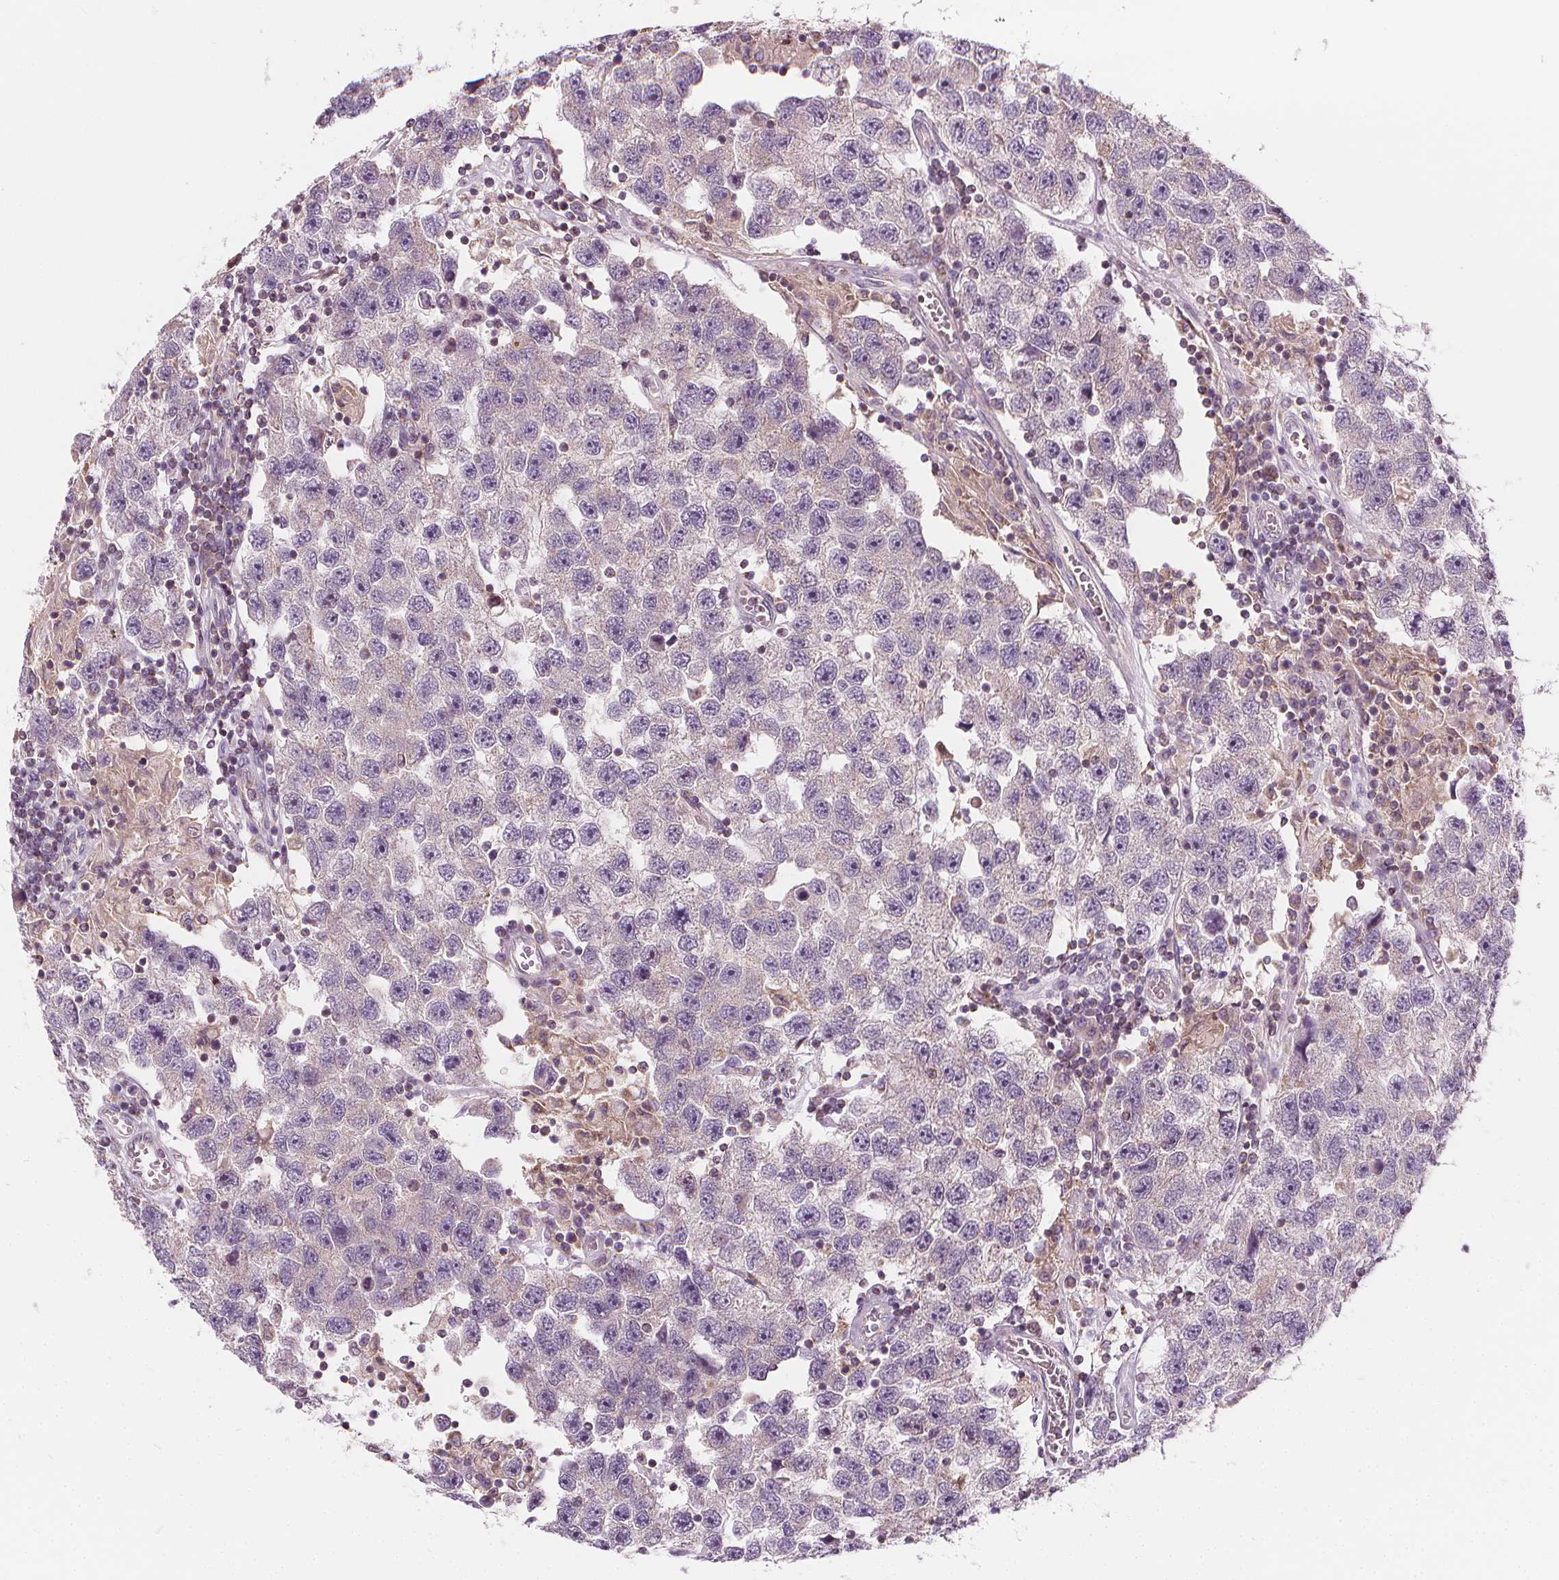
{"staining": {"intensity": "negative", "quantity": "none", "location": "none"}, "tissue": "testis cancer", "cell_type": "Tumor cells", "image_type": "cancer", "snomed": [{"axis": "morphology", "description": "Seminoma, NOS"}, {"axis": "topography", "description": "Testis"}], "caption": "Immunohistochemistry image of seminoma (testis) stained for a protein (brown), which shows no expression in tumor cells.", "gene": "RAB20", "patient": {"sex": "male", "age": 26}}